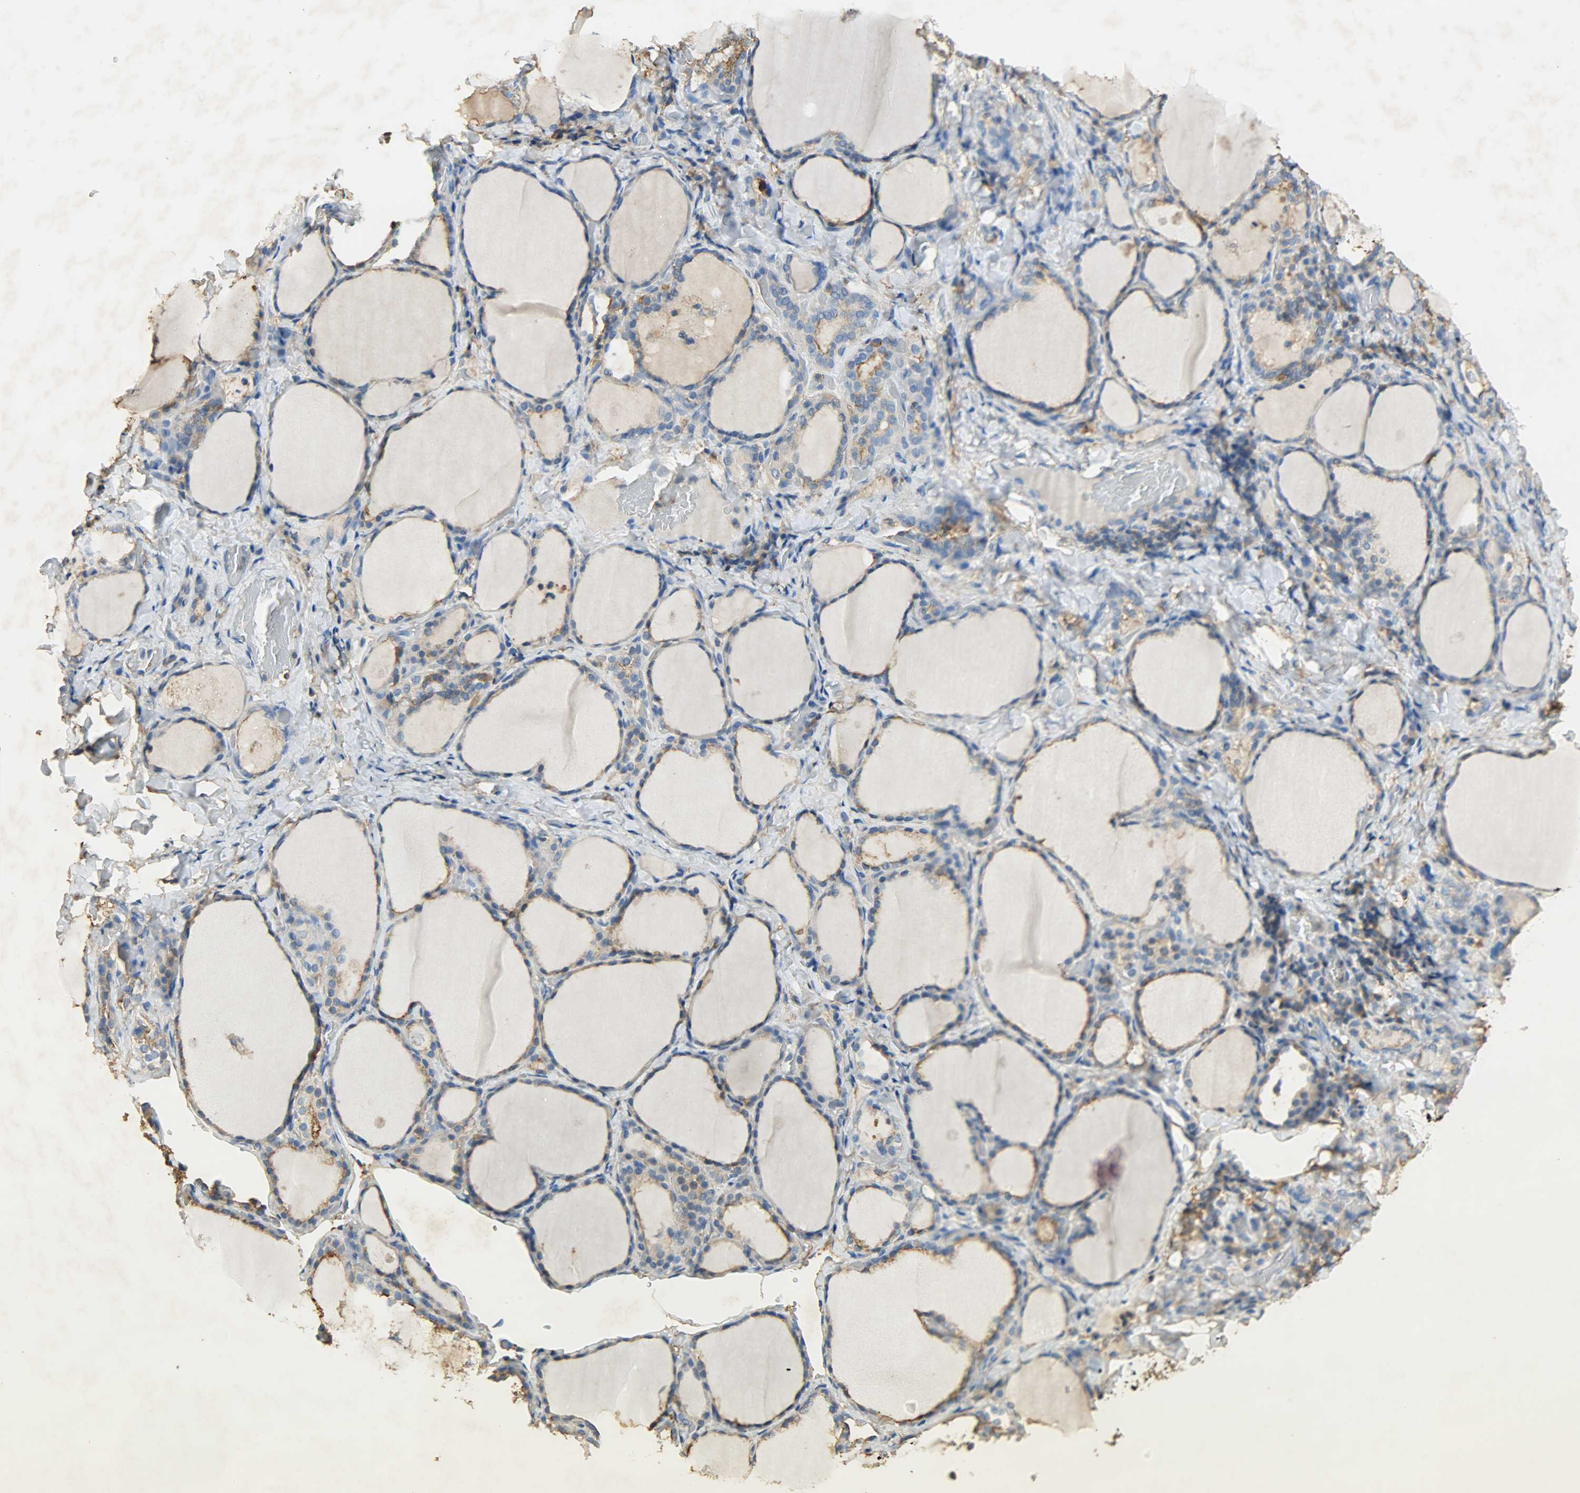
{"staining": {"intensity": "moderate", "quantity": ">75%", "location": "cytoplasmic/membranous"}, "tissue": "thyroid gland", "cell_type": "Glandular cells", "image_type": "normal", "snomed": [{"axis": "morphology", "description": "Normal tissue, NOS"}, {"axis": "morphology", "description": "Papillary adenocarcinoma, NOS"}, {"axis": "topography", "description": "Thyroid gland"}], "caption": "Immunohistochemistry staining of benign thyroid gland, which demonstrates medium levels of moderate cytoplasmic/membranous staining in about >75% of glandular cells indicating moderate cytoplasmic/membranous protein expression. The staining was performed using DAB (3,3'-diaminobenzidine) (brown) for protein detection and nuclei were counterstained in hematoxylin (blue).", "gene": "ANXA6", "patient": {"sex": "female", "age": 30}}